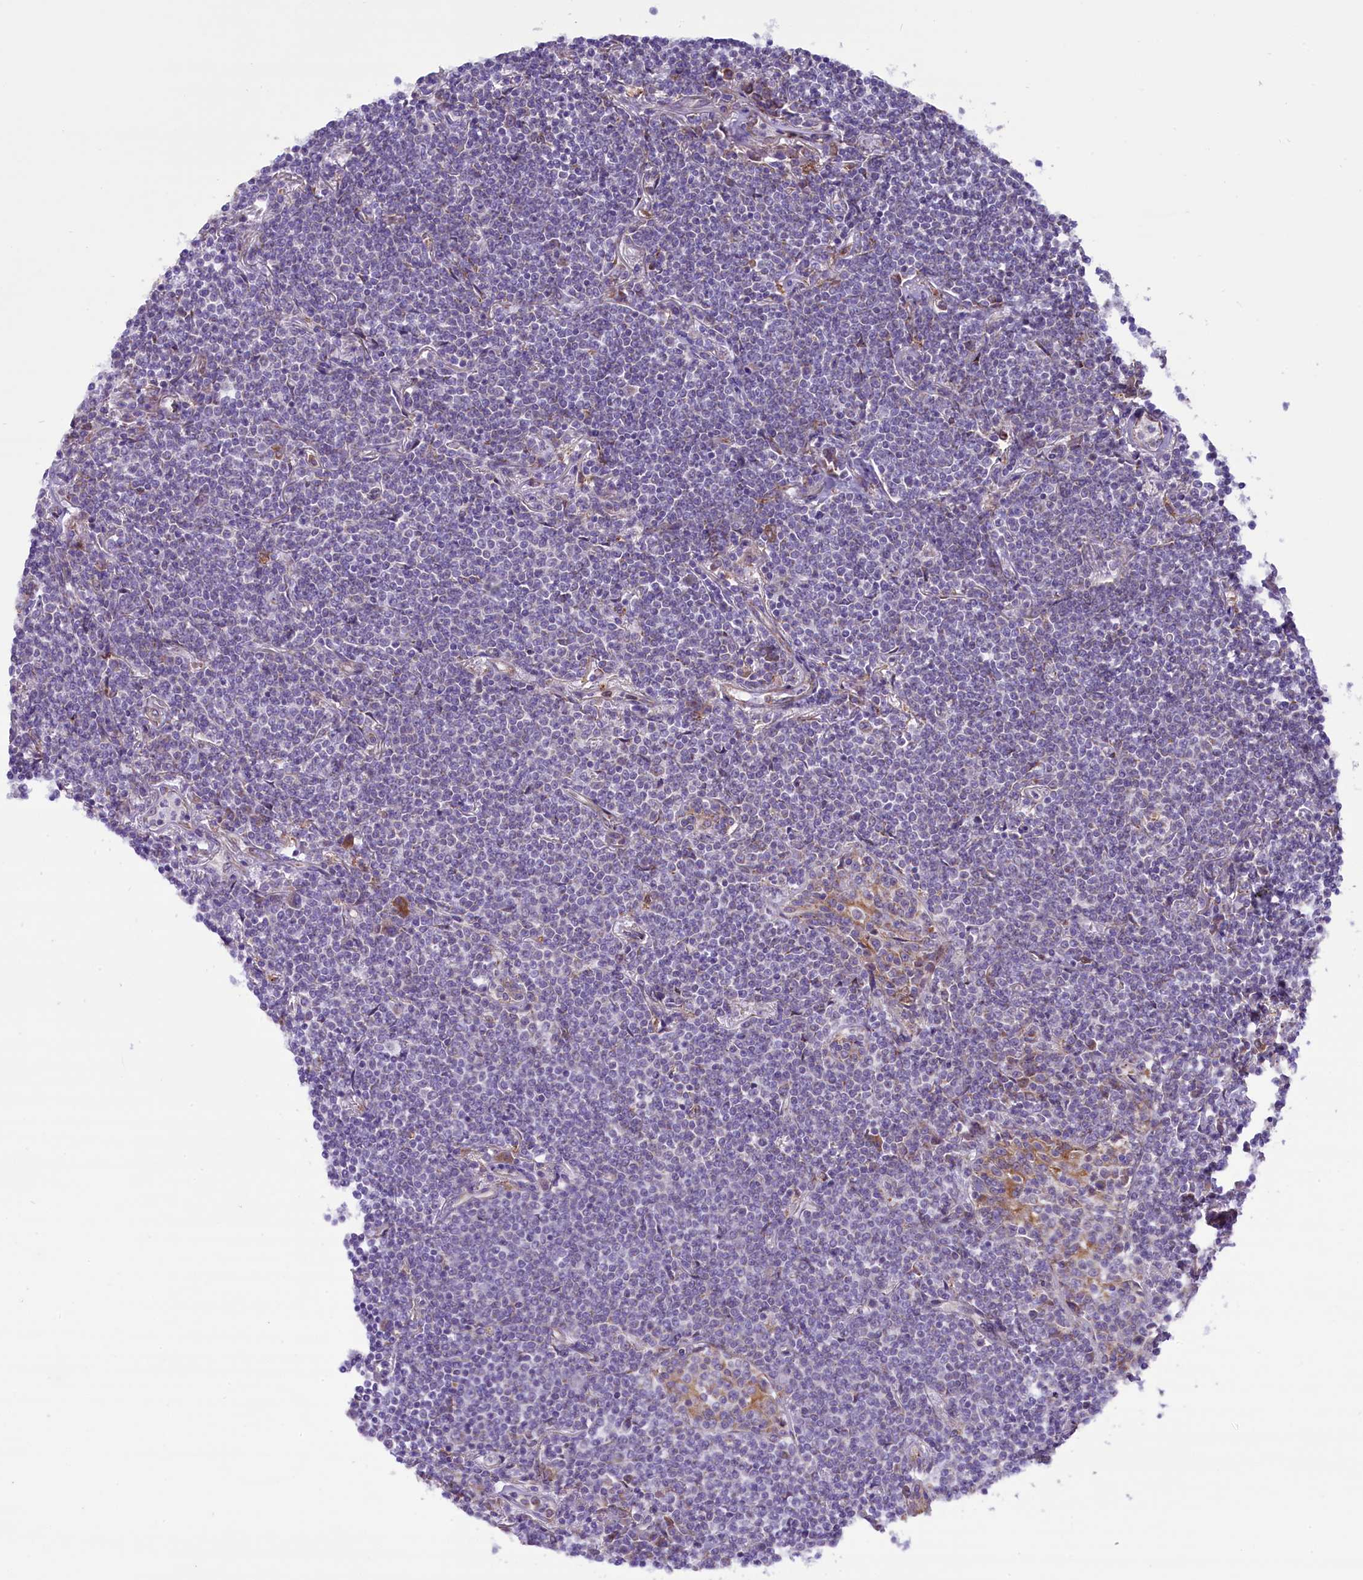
{"staining": {"intensity": "negative", "quantity": "none", "location": "none"}, "tissue": "lymphoma", "cell_type": "Tumor cells", "image_type": "cancer", "snomed": [{"axis": "morphology", "description": "Malignant lymphoma, non-Hodgkin's type, Low grade"}, {"axis": "topography", "description": "Lung"}], "caption": "The immunohistochemistry (IHC) photomicrograph has no significant staining in tumor cells of malignant lymphoma, non-Hodgkin's type (low-grade) tissue. (Brightfield microscopy of DAB IHC at high magnification).", "gene": "PTPRU", "patient": {"sex": "female", "age": 71}}